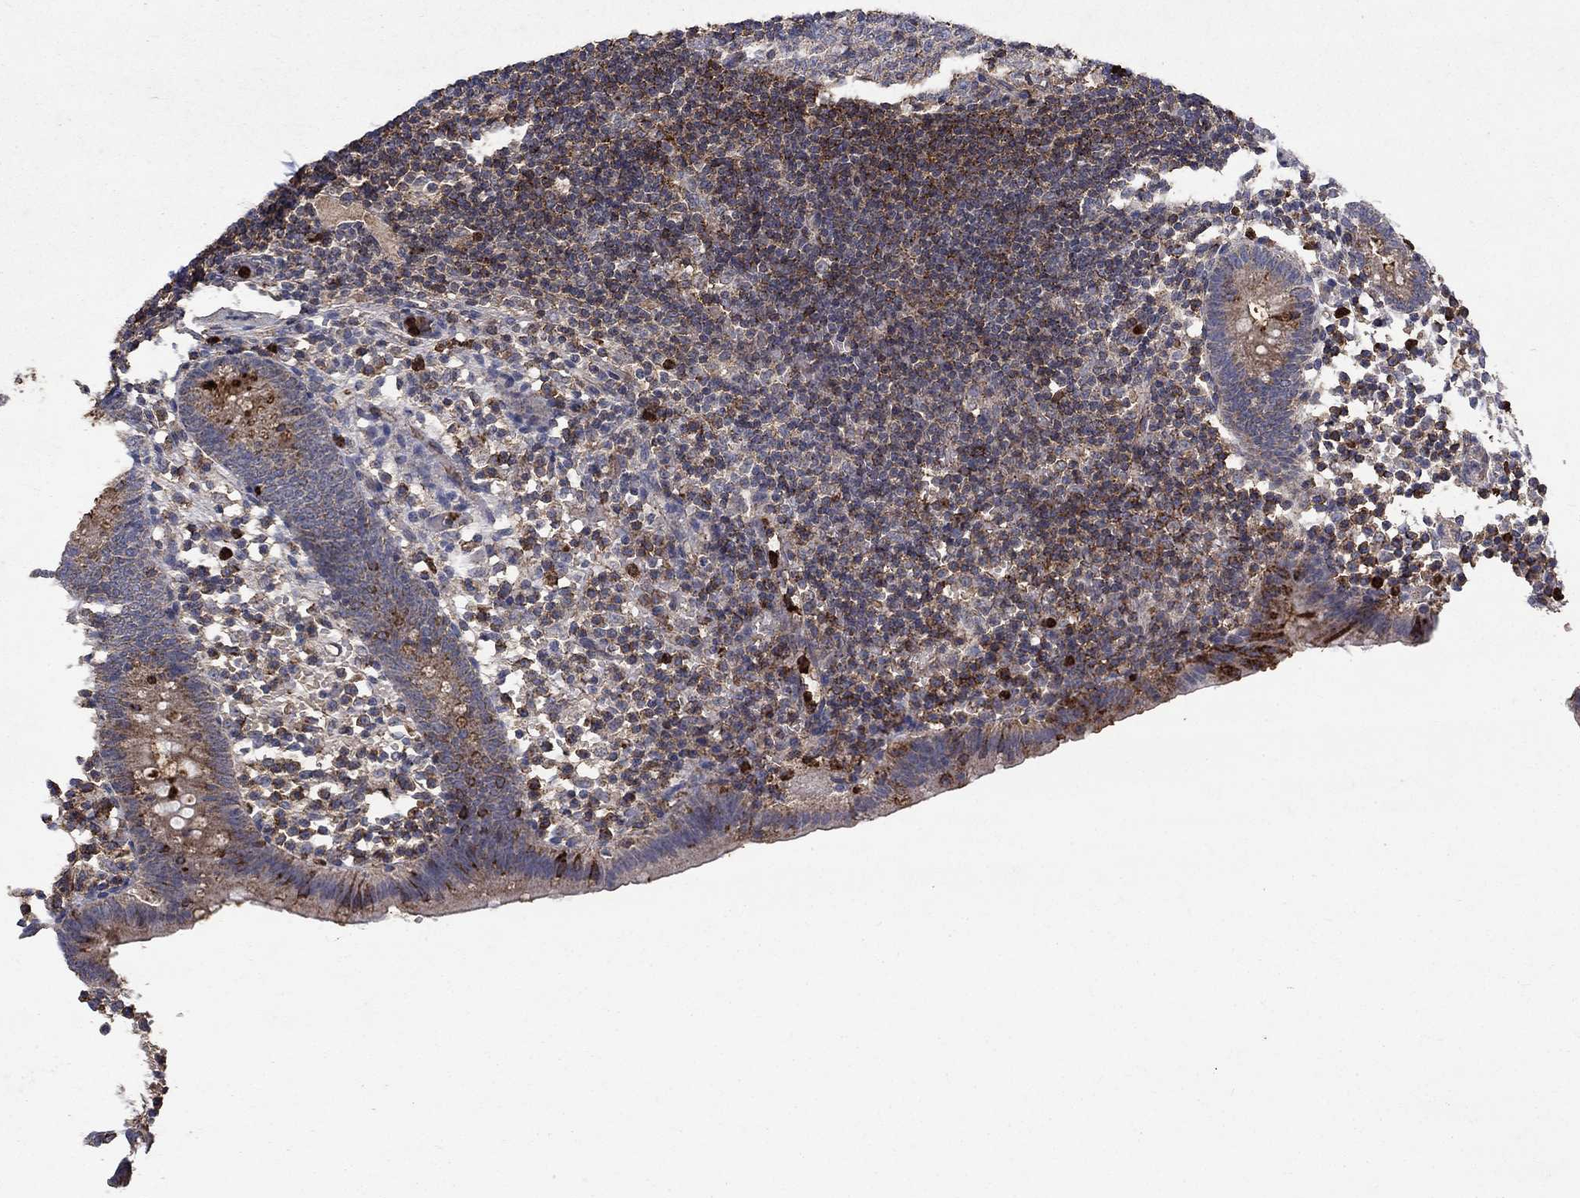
{"staining": {"intensity": "moderate", "quantity": "25%-75%", "location": "cytoplasmic/membranous"}, "tissue": "appendix", "cell_type": "Glandular cells", "image_type": "normal", "snomed": [{"axis": "morphology", "description": "Normal tissue, NOS"}, {"axis": "topography", "description": "Appendix"}], "caption": "Glandular cells display moderate cytoplasmic/membranous positivity in approximately 25%-75% of cells in benign appendix.", "gene": "CD24", "patient": {"sex": "female", "age": 40}}